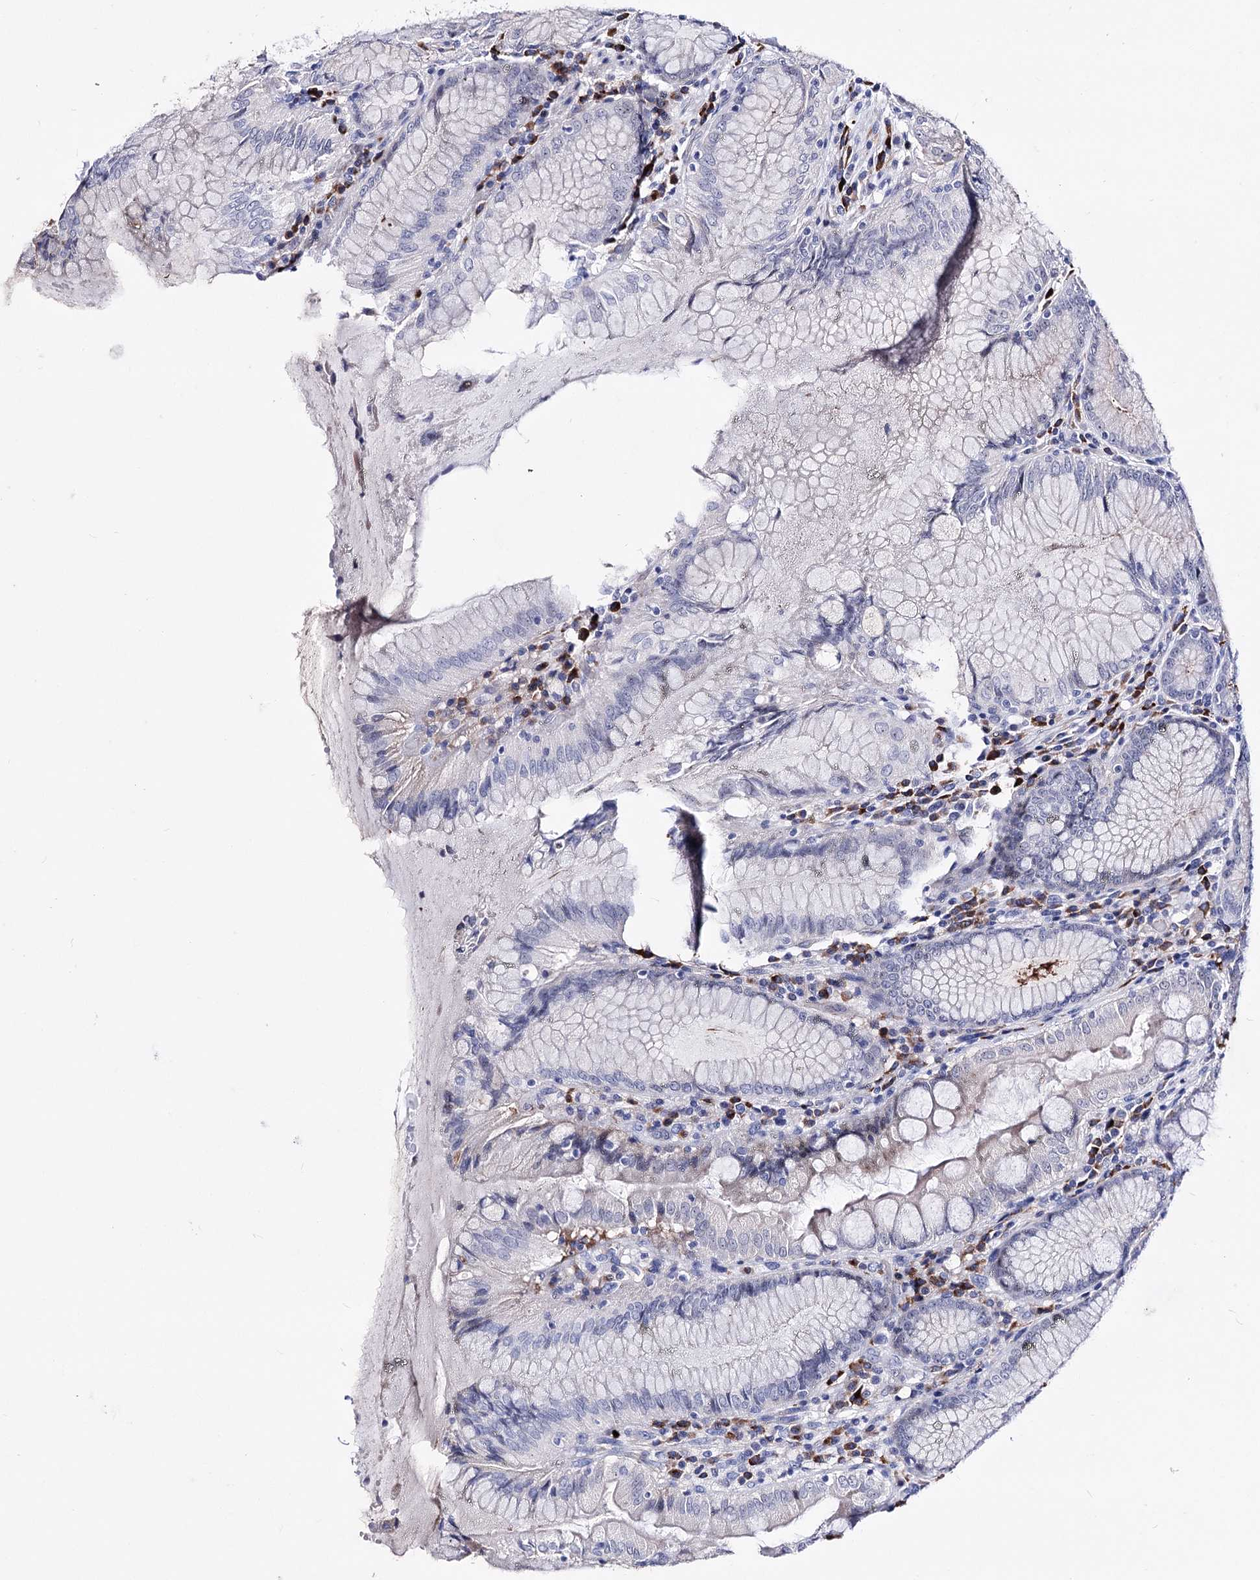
{"staining": {"intensity": "negative", "quantity": "none", "location": "none"}, "tissue": "stomach", "cell_type": "Glandular cells", "image_type": "normal", "snomed": [{"axis": "morphology", "description": "Normal tissue, NOS"}, {"axis": "topography", "description": "Stomach, upper"}, {"axis": "topography", "description": "Stomach, lower"}], "caption": "Stomach stained for a protein using immunohistochemistry (IHC) exhibits no expression glandular cells.", "gene": "PCGF5", "patient": {"sex": "female", "age": 76}}